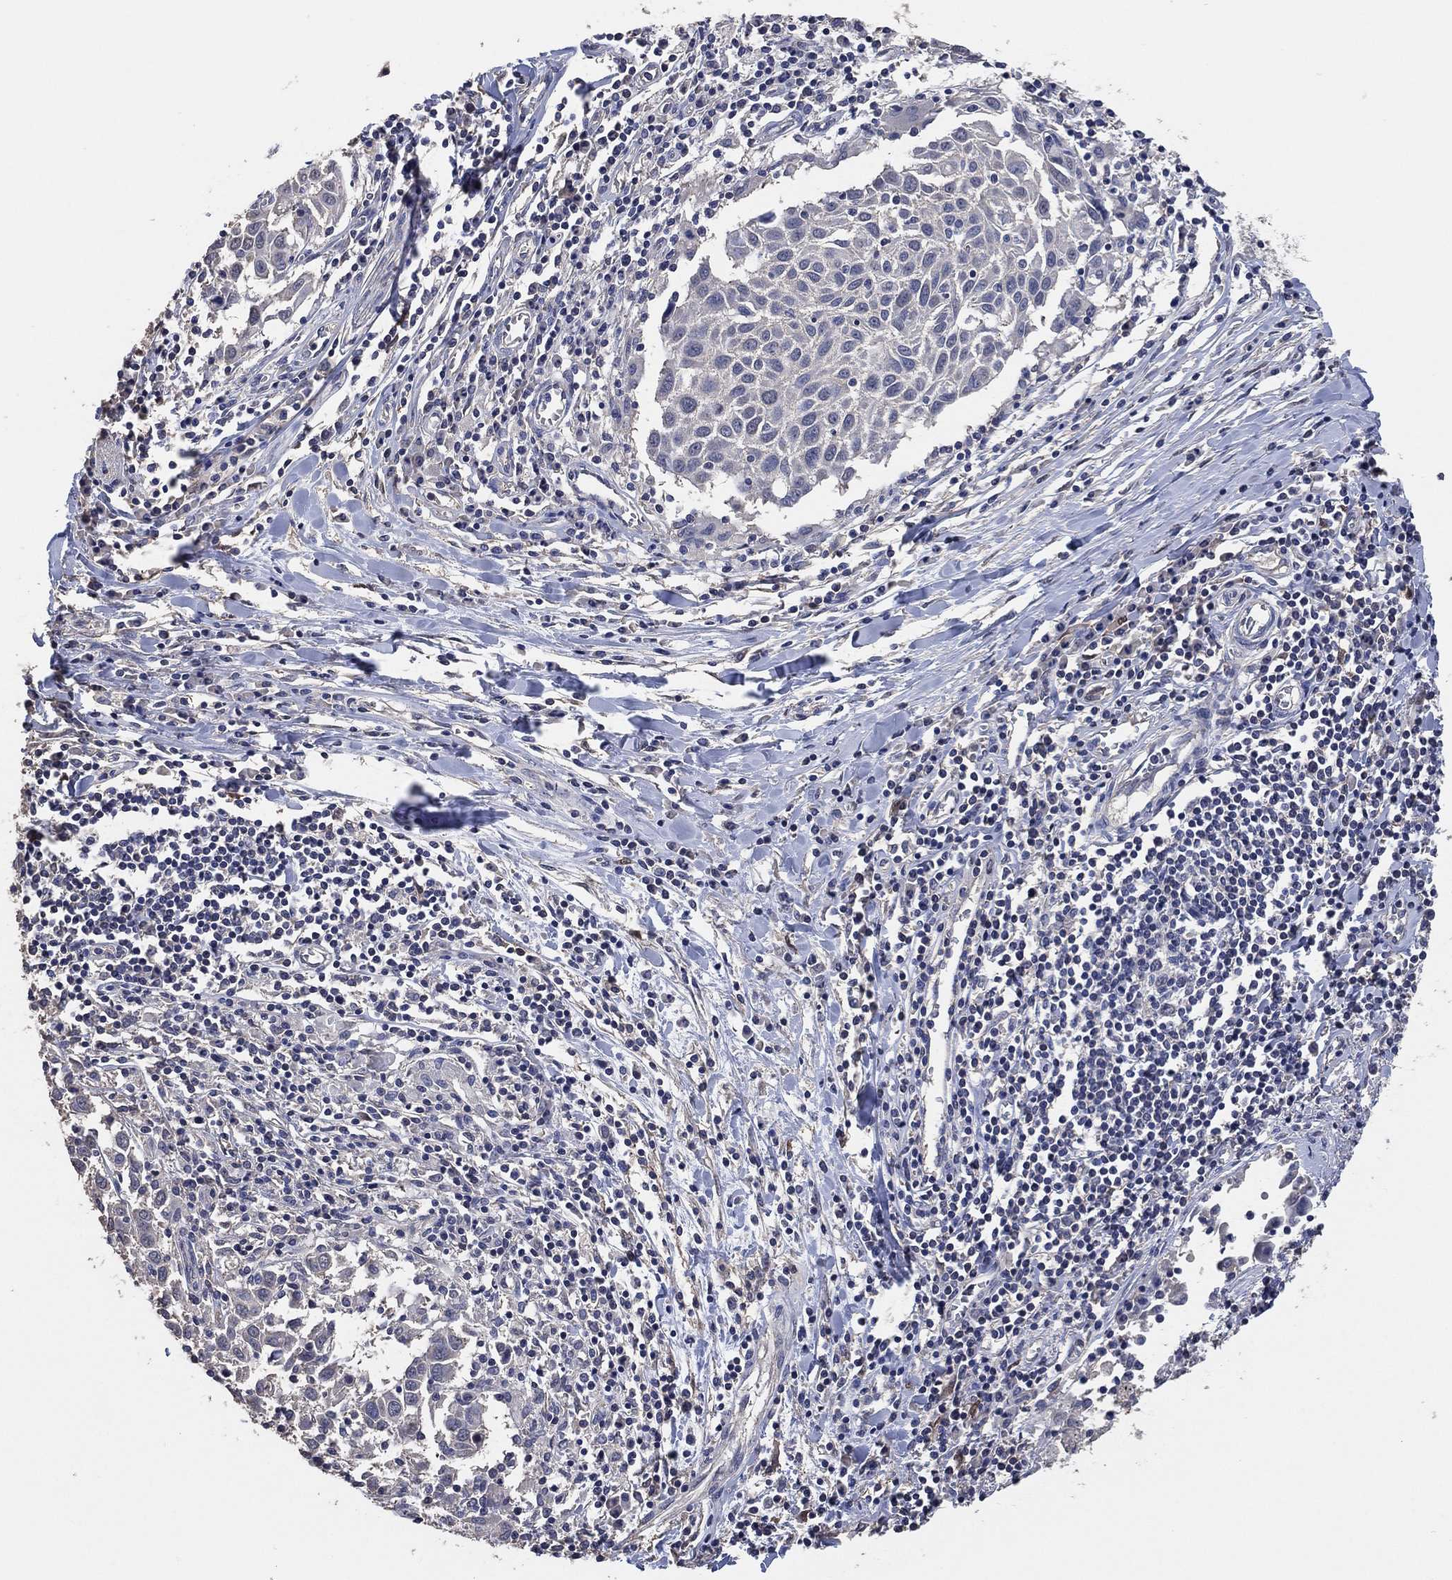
{"staining": {"intensity": "negative", "quantity": "none", "location": "none"}, "tissue": "lung cancer", "cell_type": "Tumor cells", "image_type": "cancer", "snomed": [{"axis": "morphology", "description": "Squamous cell carcinoma, NOS"}, {"axis": "topography", "description": "Lung"}], "caption": "Immunohistochemistry (IHC) histopathology image of human squamous cell carcinoma (lung) stained for a protein (brown), which demonstrates no positivity in tumor cells.", "gene": "KLK5", "patient": {"sex": "male", "age": 57}}